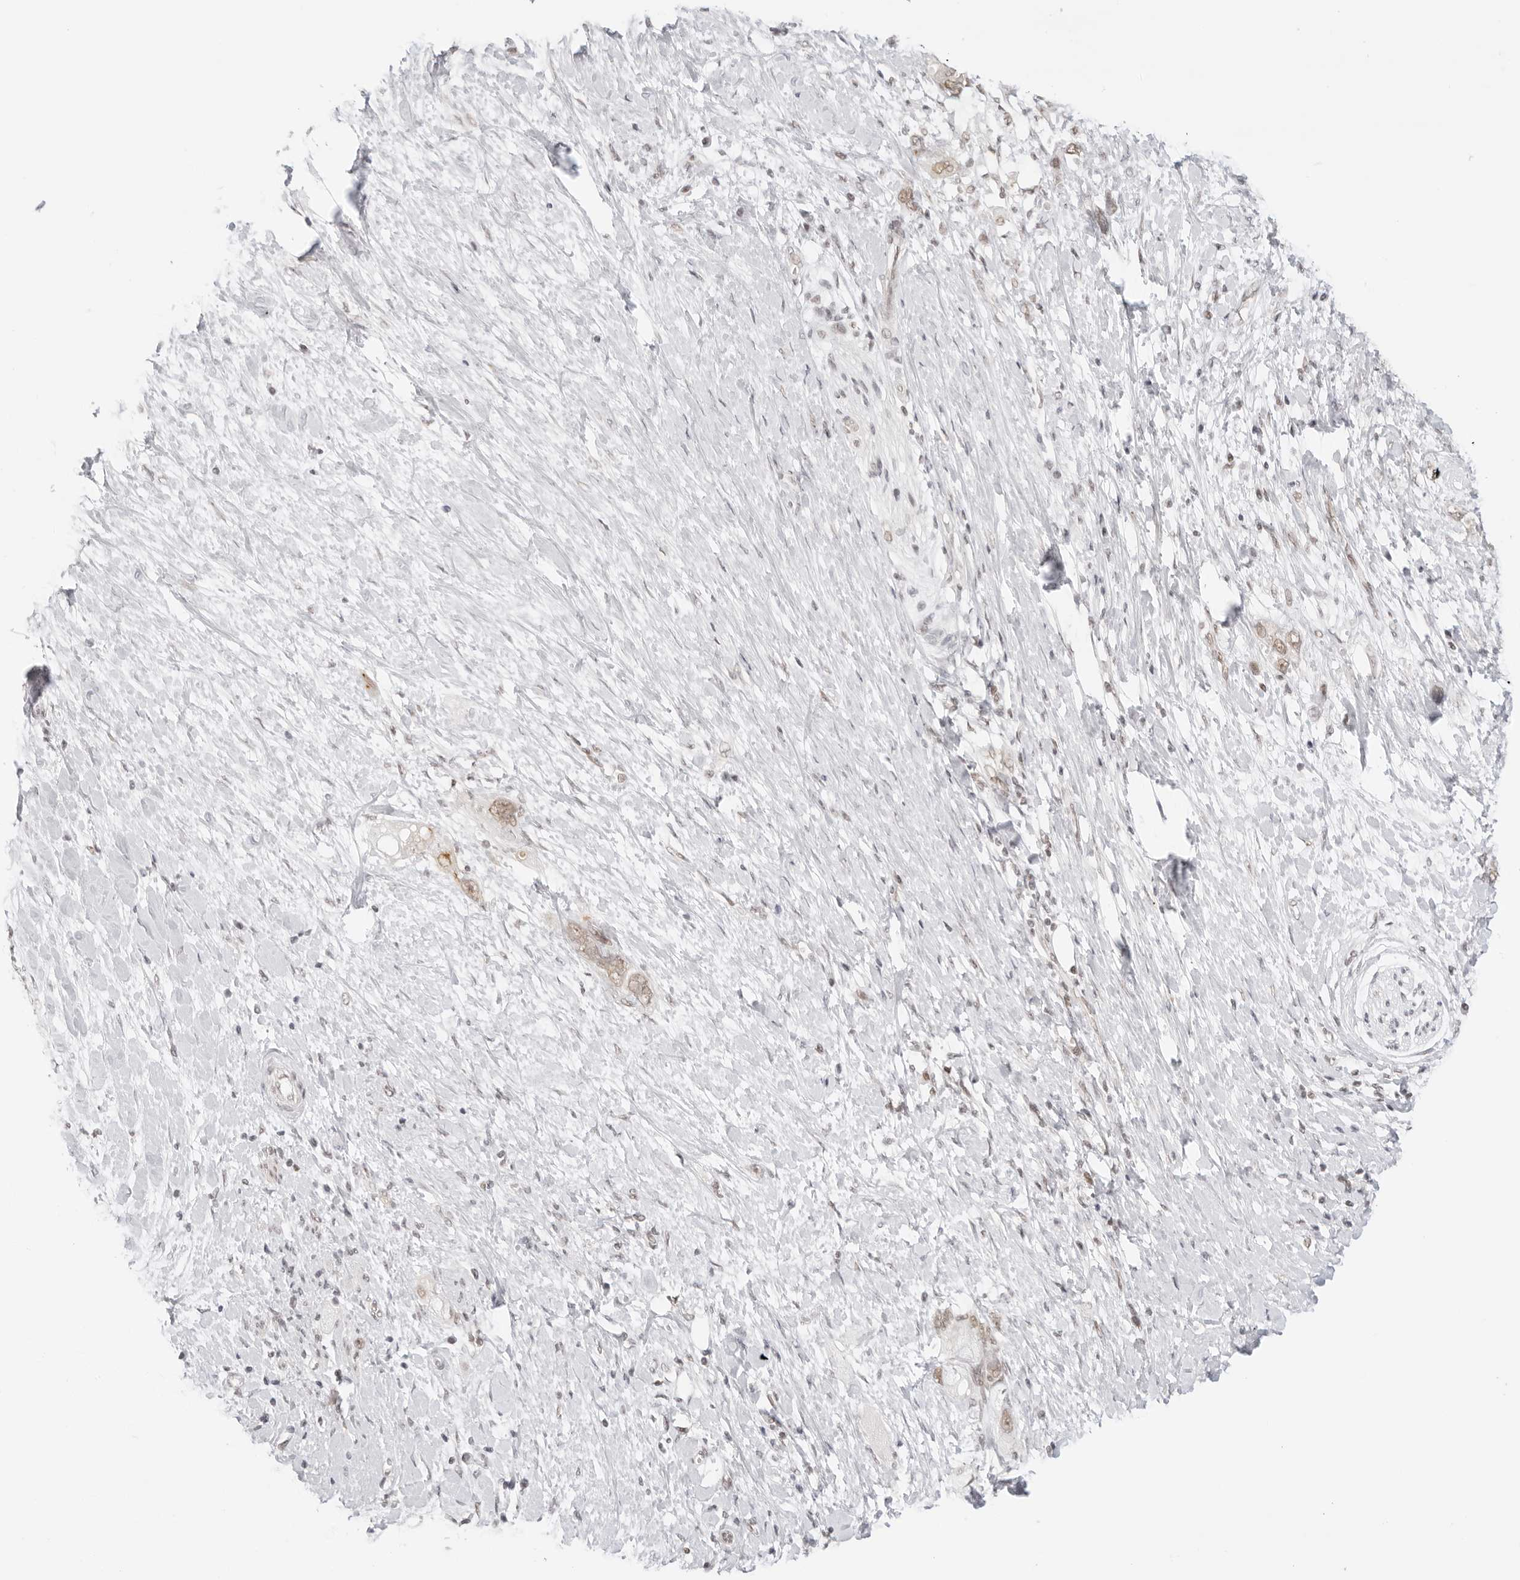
{"staining": {"intensity": "weak", "quantity": ">75%", "location": "nuclear"}, "tissue": "pancreatic cancer", "cell_type": "Tumor cells", "image_type": "cancer", "snomed": [{"axis": "morphology", "description": "Adenocarcinoma, NOS"}, {"axis": "topography", "description": "Pancreas"}], "caption": "A histopathology image of pancreatic adenocarcinoma stained for a protein reveals weak nuclear brown staining in tumor cells.", "gene": "TCIM", "patient": {"sex": "female", "age": 56}}